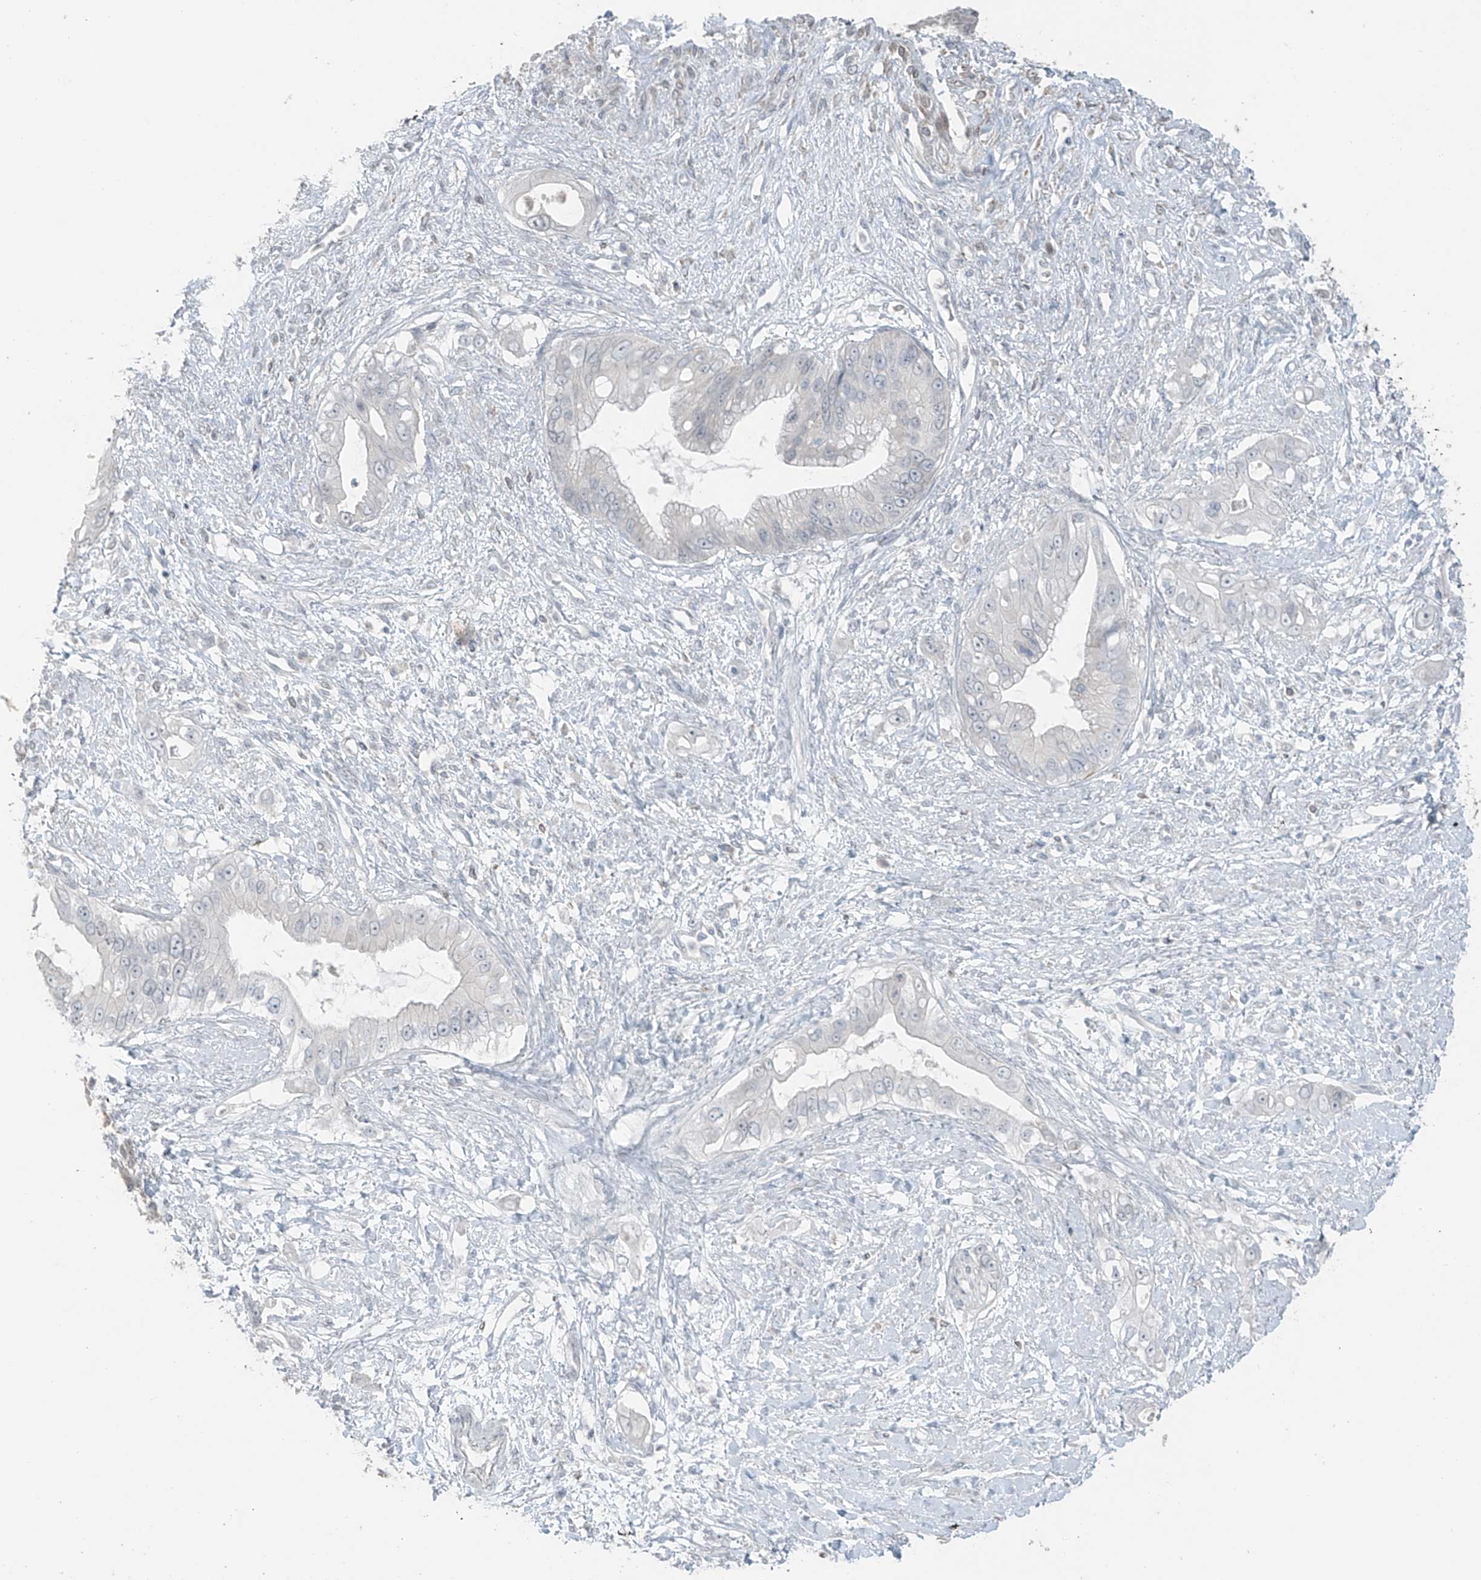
{"staining": {"intensity": "negative", "quantity": "none", "location": "none"}, "tissue": "pancreatic cancer", "cell_type": "Tumor cells", "image_type": "cancer", "snomed": [{"axis": "morphology", "description": "Inflammation, NOS"}, {"axis": "morphology", "description": "Adenocarcinoma, NOS"}, {"axis": "topography", "description": "Pancreas"}], "caption": "This is an immunohistochemistry (IHC) histopathology image of pancreatic cancer. There is no expression in tumor cells.", "gene": "PRDM6", "patient": {"sex": "female", "age": 56}}